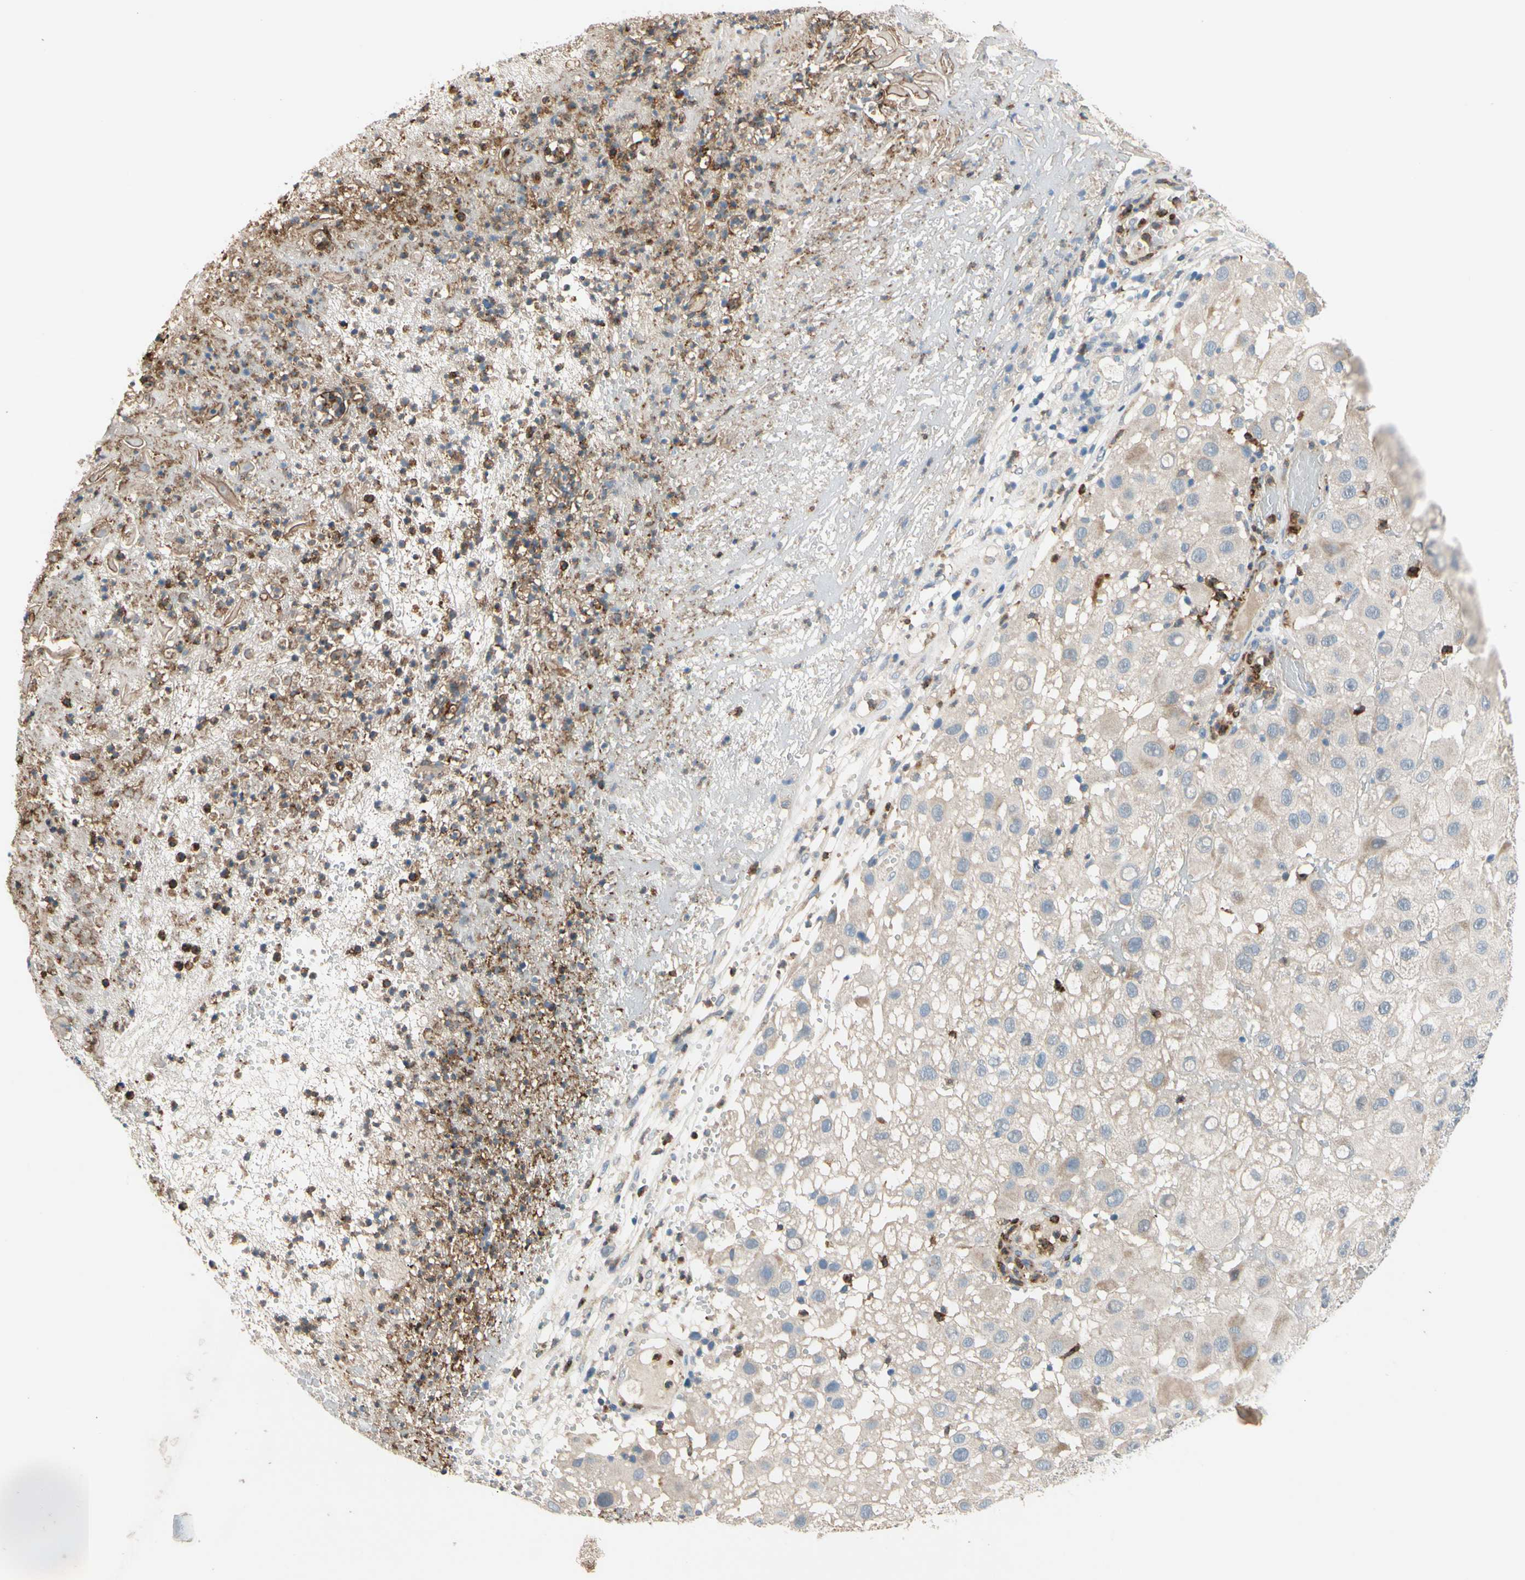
{"staining": {"intensity": "negative", "quantity": "none", "location": "none"}, "tissue": "melanoma", "cell_type": "Tumor cells", "image_type": "cancer", "snomed": [{"axis": "morphology", "description": "Malignant melanoma, NOS"}, {"axis": "topography", "description": "Skin"}], "caption": "A histopathology image of malignant melanoma stained for a protein reveals no brown staining in tumor cells. Nuclei are stained in blue.", "gene": "SIGLEC5", "patient": {"sex": "female", "age": 81}}